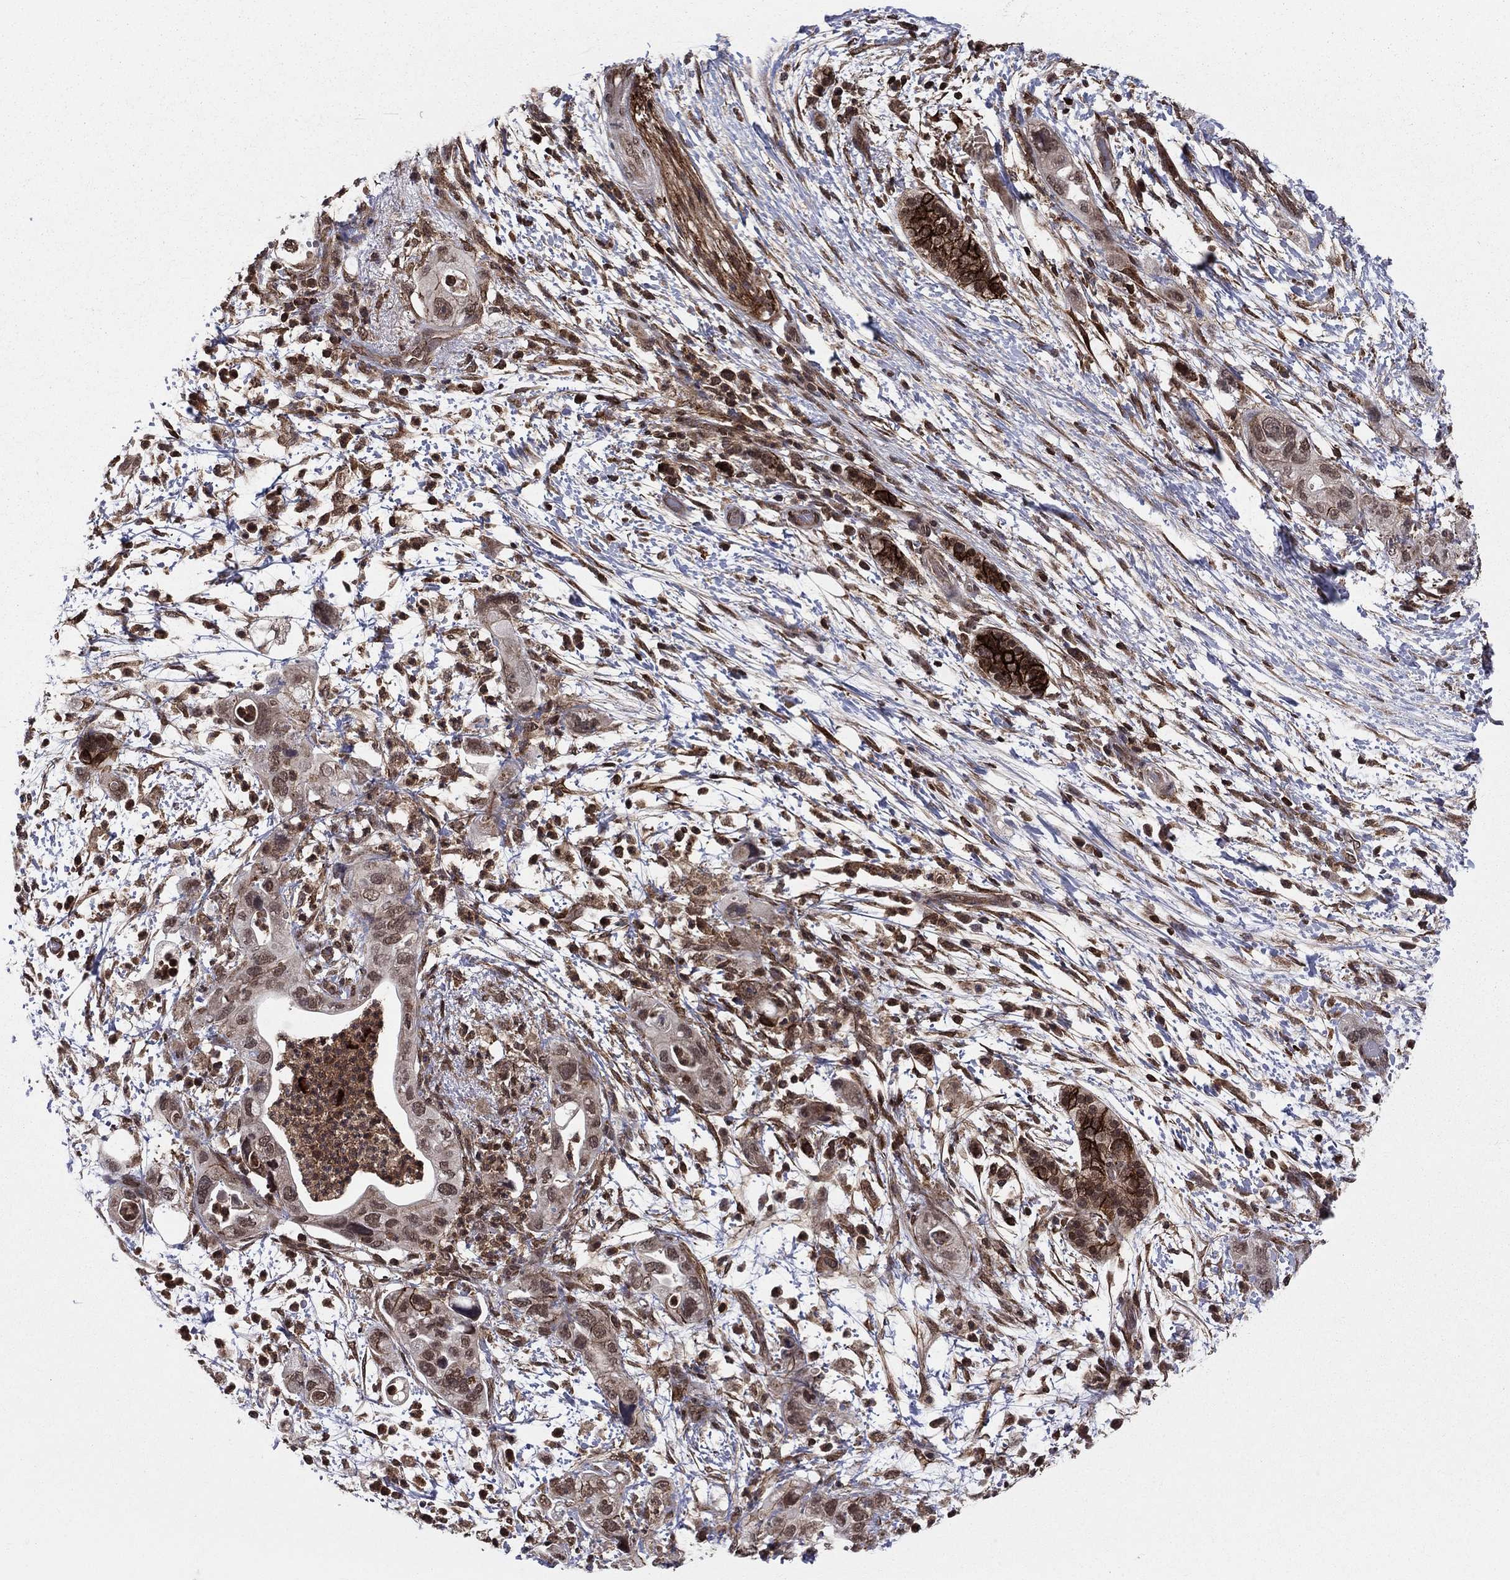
{"staining": {"intensity": "weak", "quantity": "<25%", "location": "nuclear"}, "tissue": "pancreatic cancer", "cell_type": "Tumor cells", "image_type": "cancer", "snomed": [{"axis": "morphology", "description": "Adenocarcinoma, NOS"}, {"axis": "topography", "description": "Pancreas"}], "caption": "There is no significant staining in tumor cells of pancreatic cancer. The staining is performed using DAB brown chromogen with nuclei counter-stained in using hematoxylin.", "gene": "SSX2IP", "patient": {"sex": "female", "age": 72}}